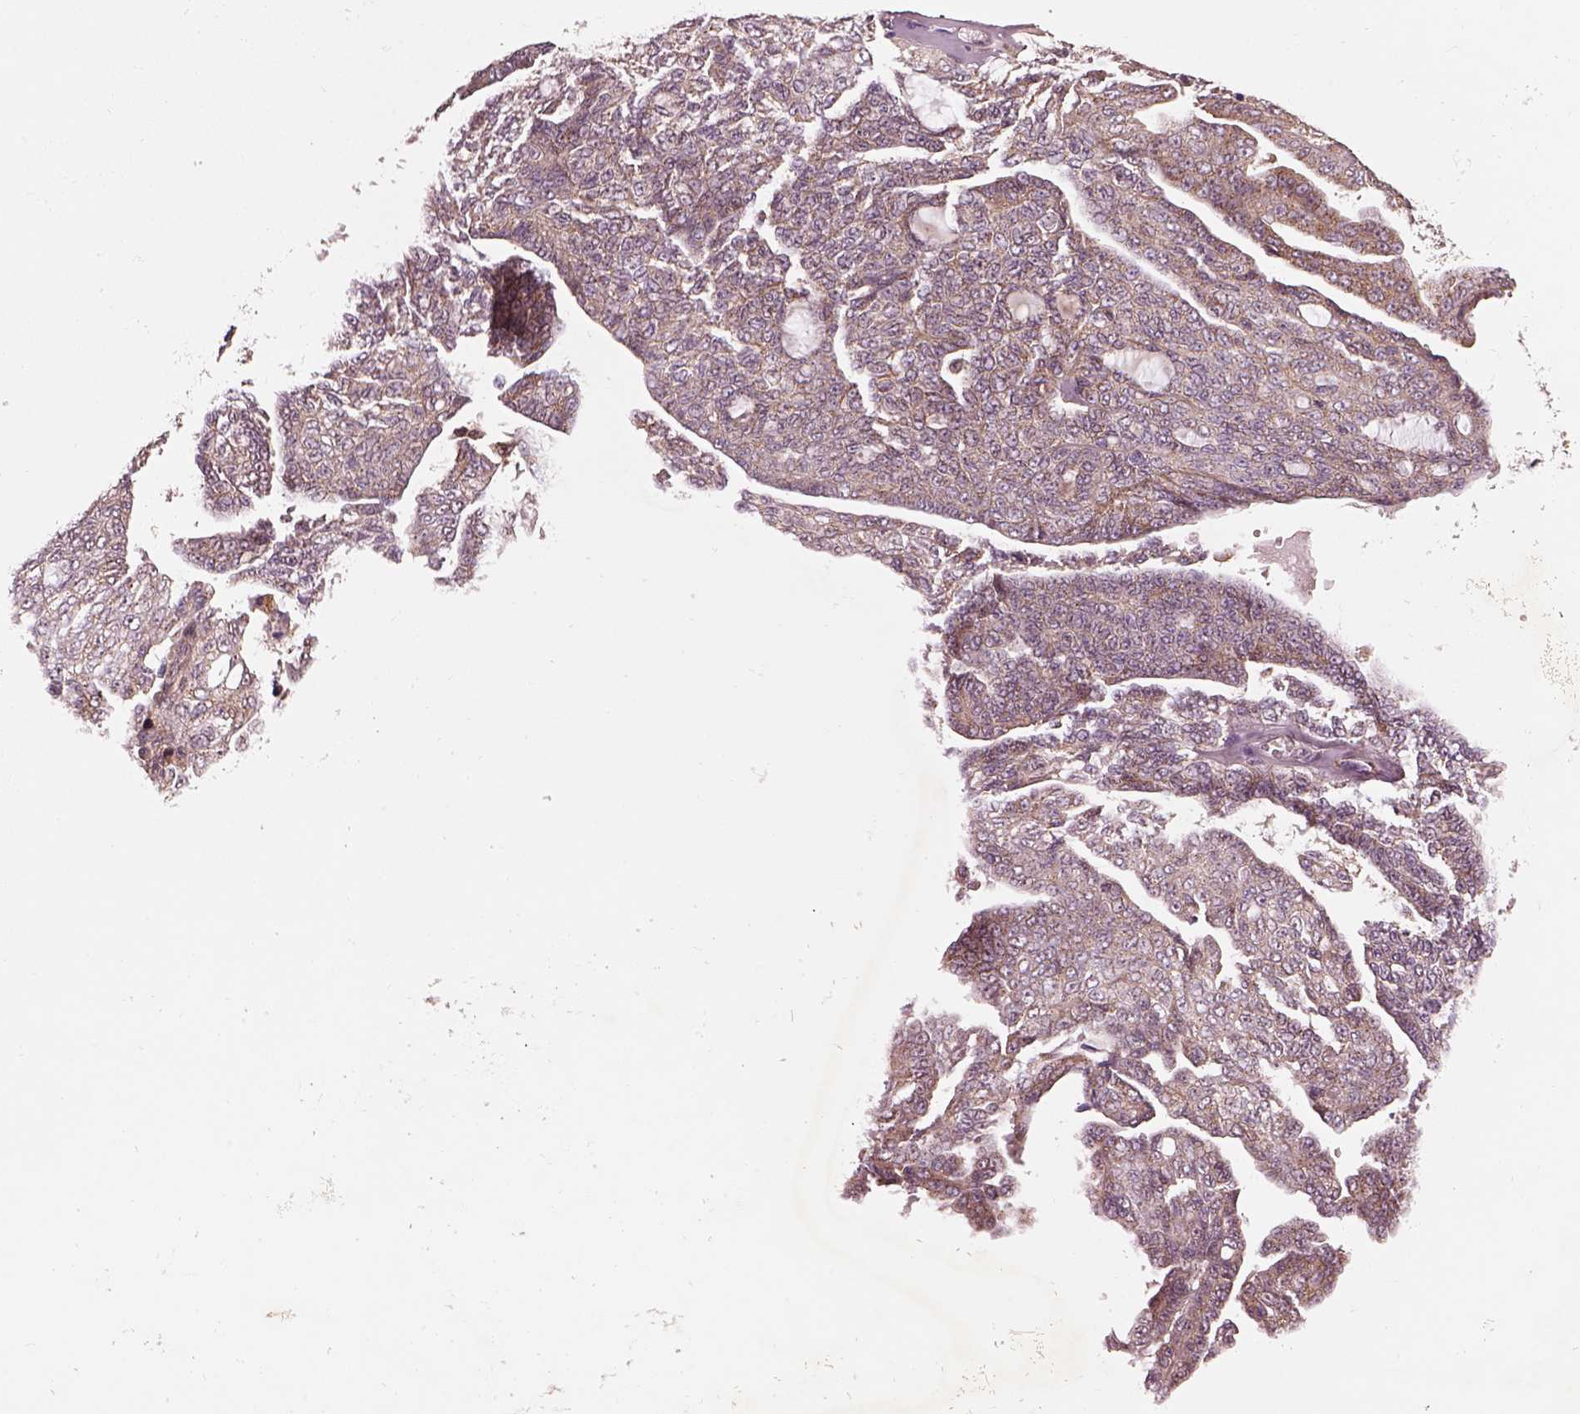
{"staining": {"intensity": "moderate", "quantity": "<25%", "location": "cytoplasmic/membranous"}, "tissue": "ovarian cancer", "cell_type": "Tumor cells", "image_type": "cancer", "snomed": [{"axis": "morphology", "description": "Cystadenocarcinoma, serous, NOS"}, {"axis": "topography", "description": "Ovary"}], "caption": "This is a photomicrograph of immunohistochemistry staining of ovarian cancer, which shows moderate expression in the cytoplasmic/membranous of tumor cells.", "gene": "WASHC2A", "patient": {"sex": "female", "age": 71}}